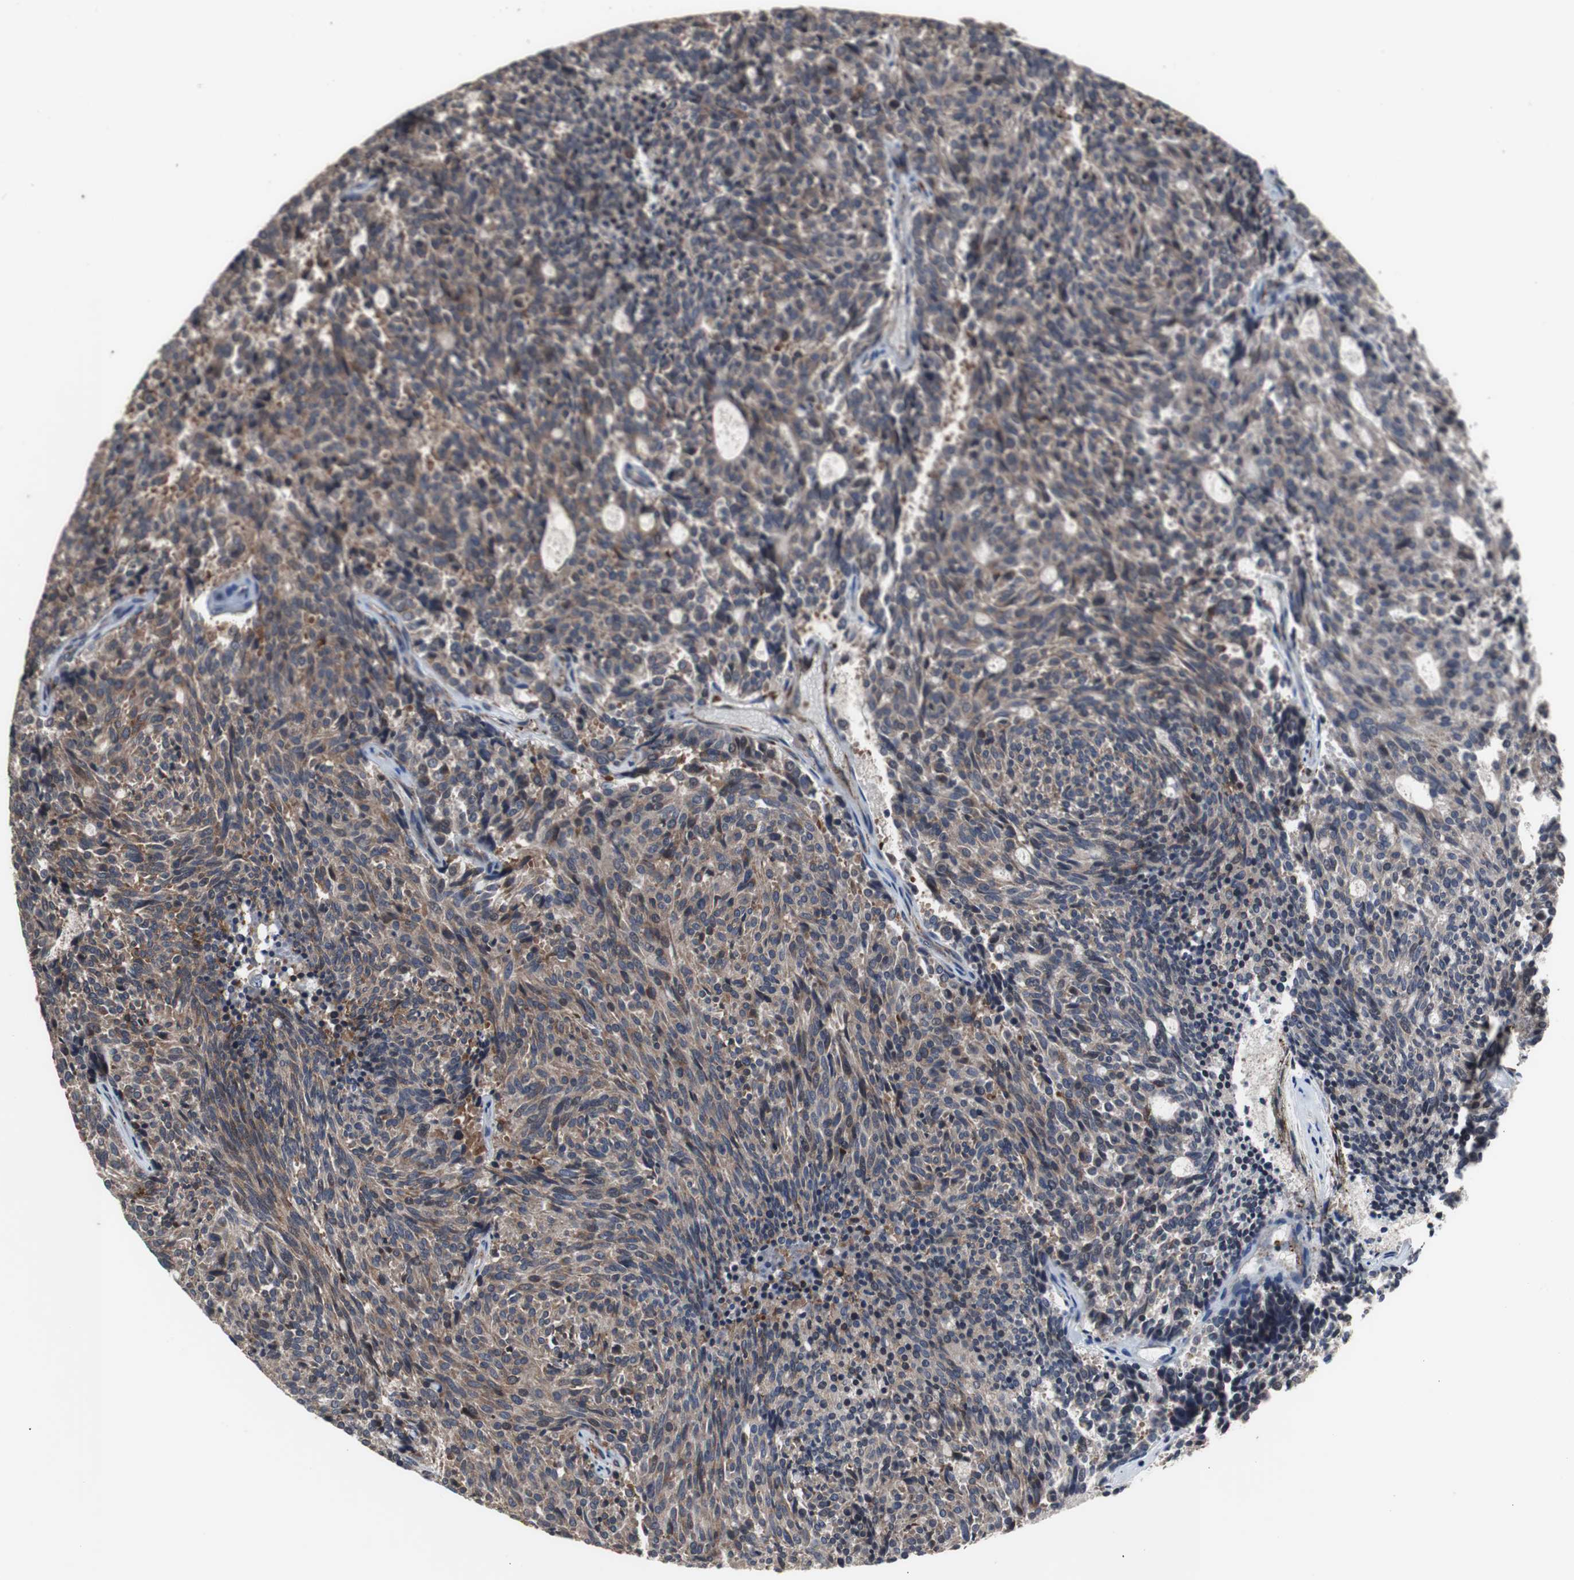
{"staining": {"intensity": "weak", "quantity": ">75%", "location": "cytoplasmic/membranous"}, "tissue": "carcinoid", "cell_type": "Tumor cells", "image_type": "cancer", "snomed": [{"axis": "morphology", "description": "Carcinoid, malignant, NOS"}, {"axis": "topography", "description": "Pancreas"}], "caption": "Protein expression analysis of carcinoid shows weak cytoplasmic/membranous staining in approximately >75% of tumor cells. Nuclei are stained in blue.", "gene": "CRADD", "patient": {"sex": "female", "age": 54}}